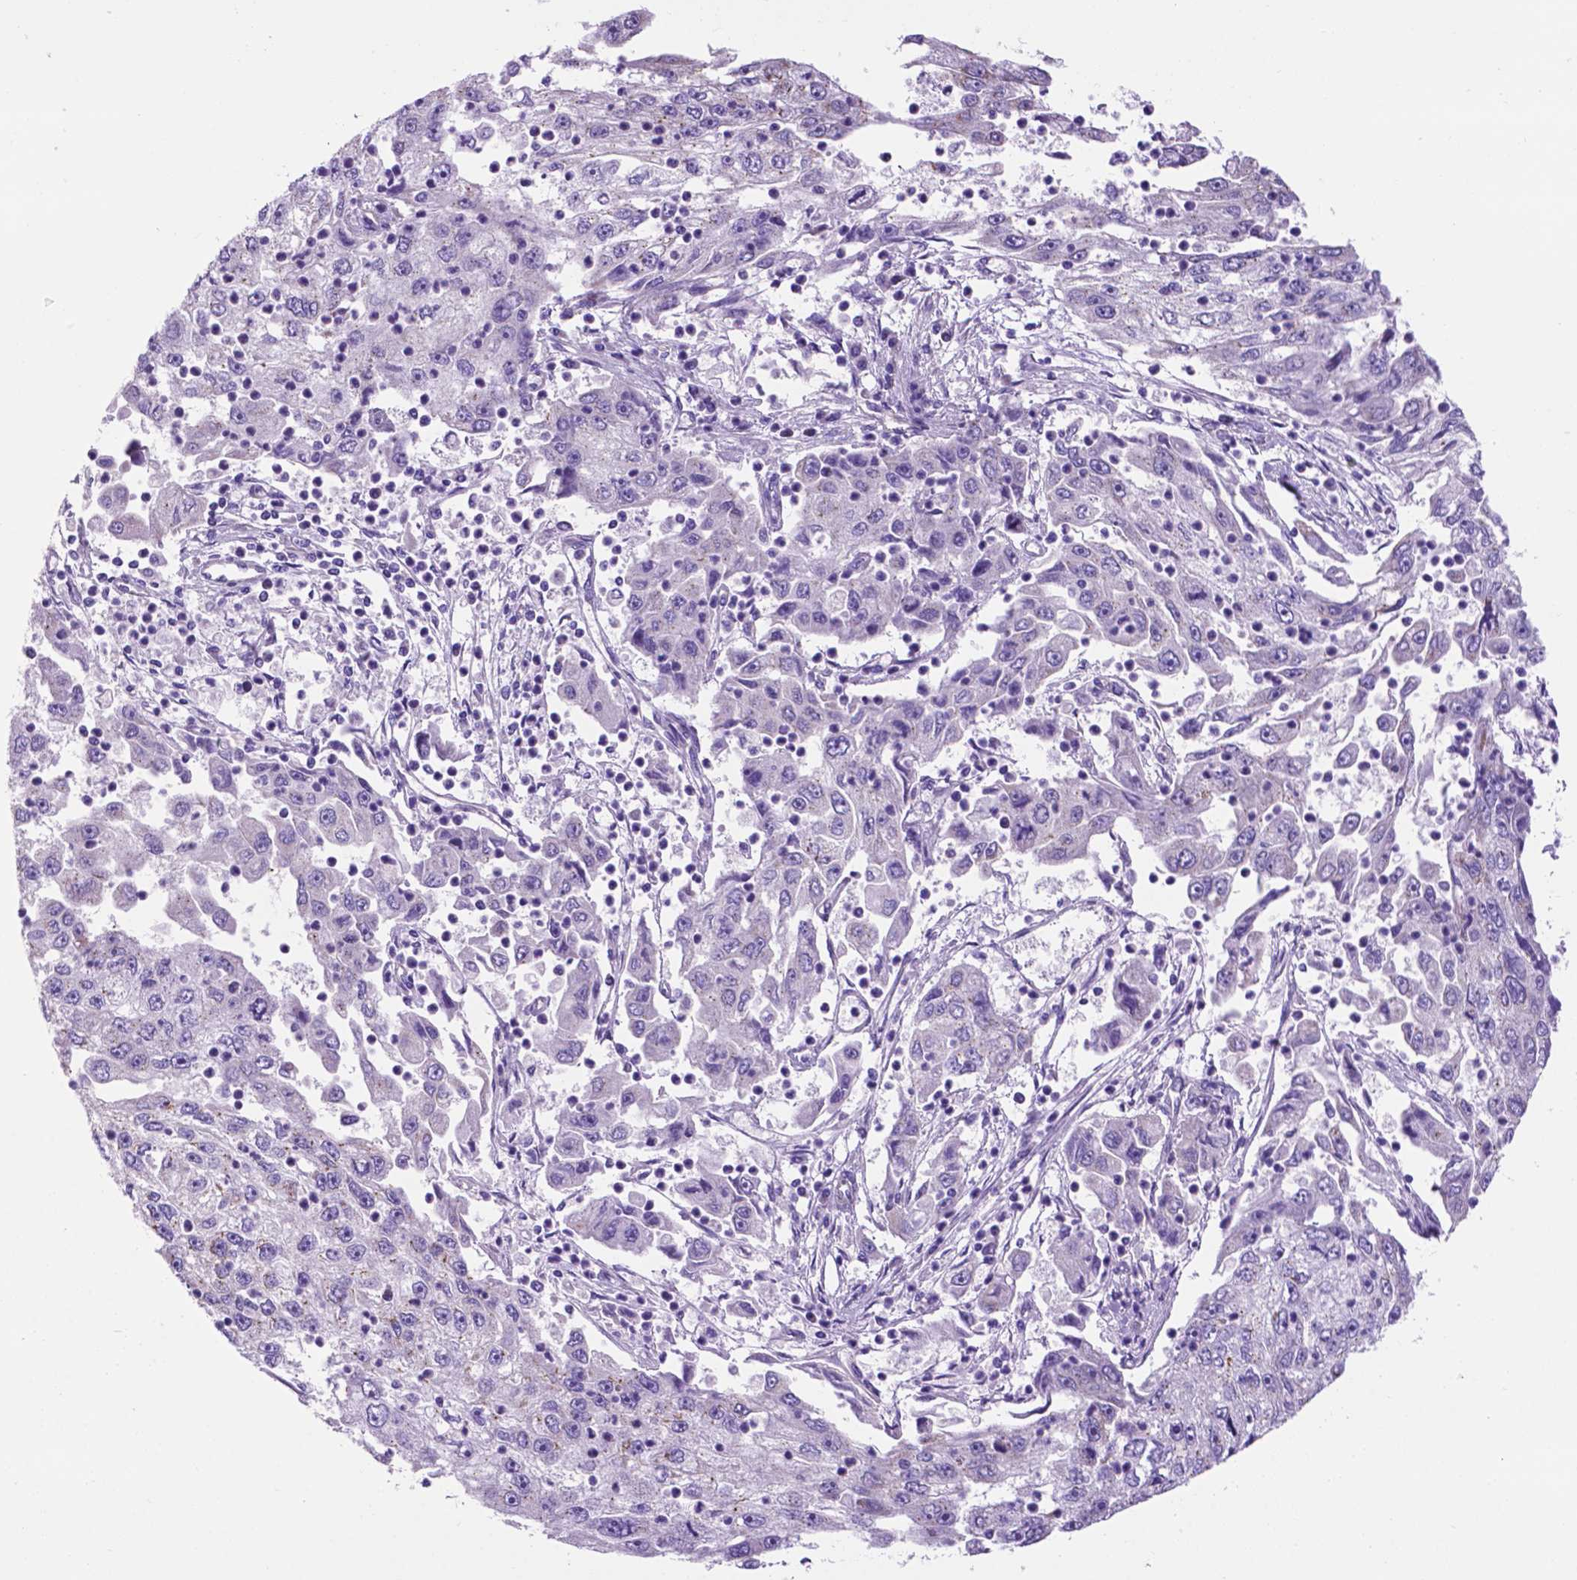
{"staining": {"intensity": "negative", "quantity": "none", "location": "none"}, "tissue": "cervical cancer", "cell_type": "Tumor cells", "image_type": "cancer", "snomed": [{"axis": "morphology", "description": "Squamous cell carcinoma, NOS"}, {"axis": "topography", "description": "Cervix"}], "caption": "Protein analysis of cervical cancer (squamous cell carcinoma) shows no significant positivity in tumor cells. (Immunohistochemistry, brightfield microscopy, high magnification).", "gene": "TMEM121B", "patient": {"sex": "female", "age": 36}}